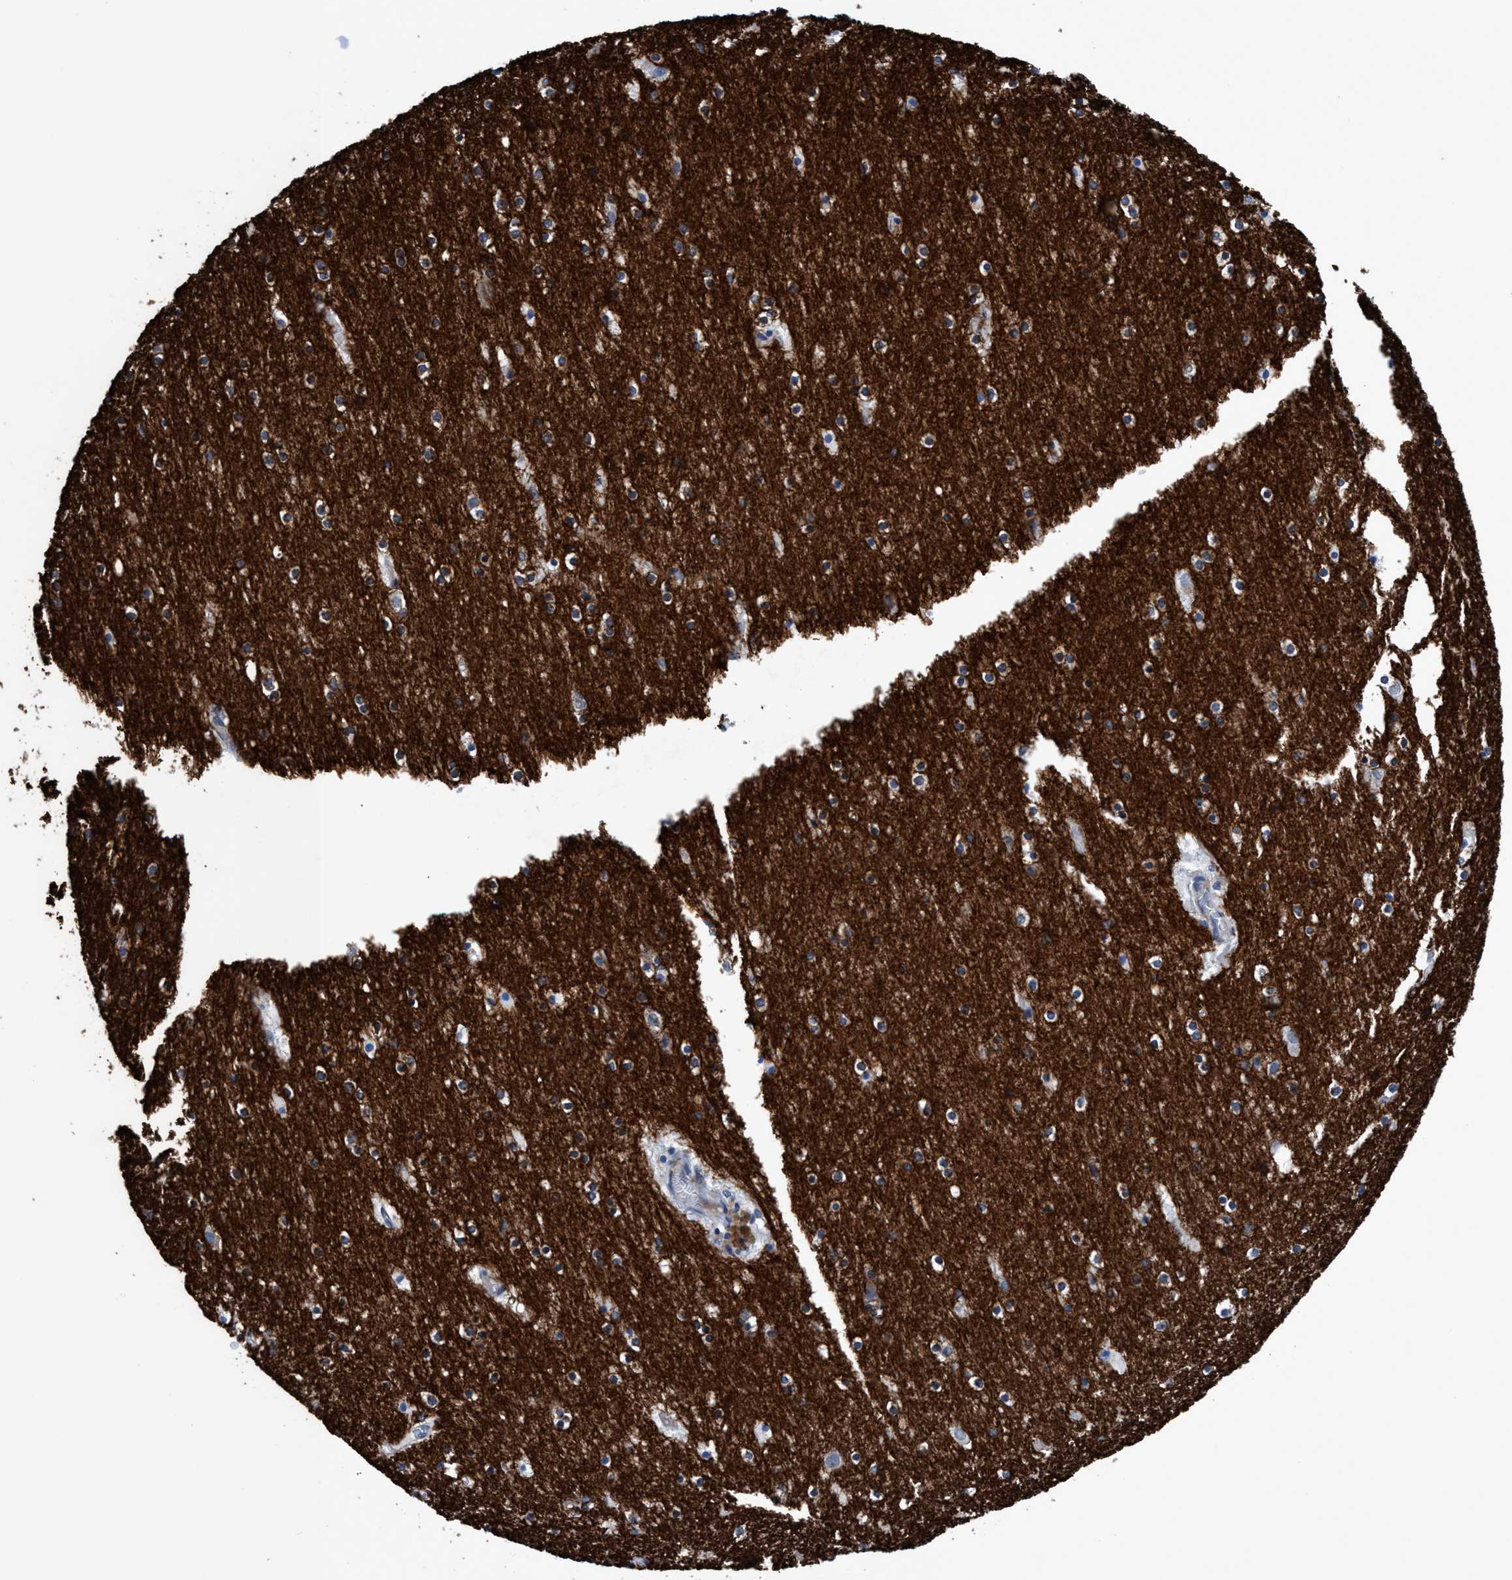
{"staining": {"intensity": "negative", "quantity": "none", "location": "none"}, "tissue": "cerebral cortex", "cell_type": "Endothelial cells", "image_type": "normal", "snomed": [{"axis": "morphology", "description": "Normal tissue, NOS"}, {"axis": "topography", "description": "Cerebral cortex"}], "caption": "Photomicrograph shows no significant protein staining in endothelial cells of unremarkable cerebral cortex. (DAB immunohistochemistry (IHC) visualized using brightfield microscopy, high magnification).", "gene": "TMEM94", "patient": {"sex": "male", "age": 45}}